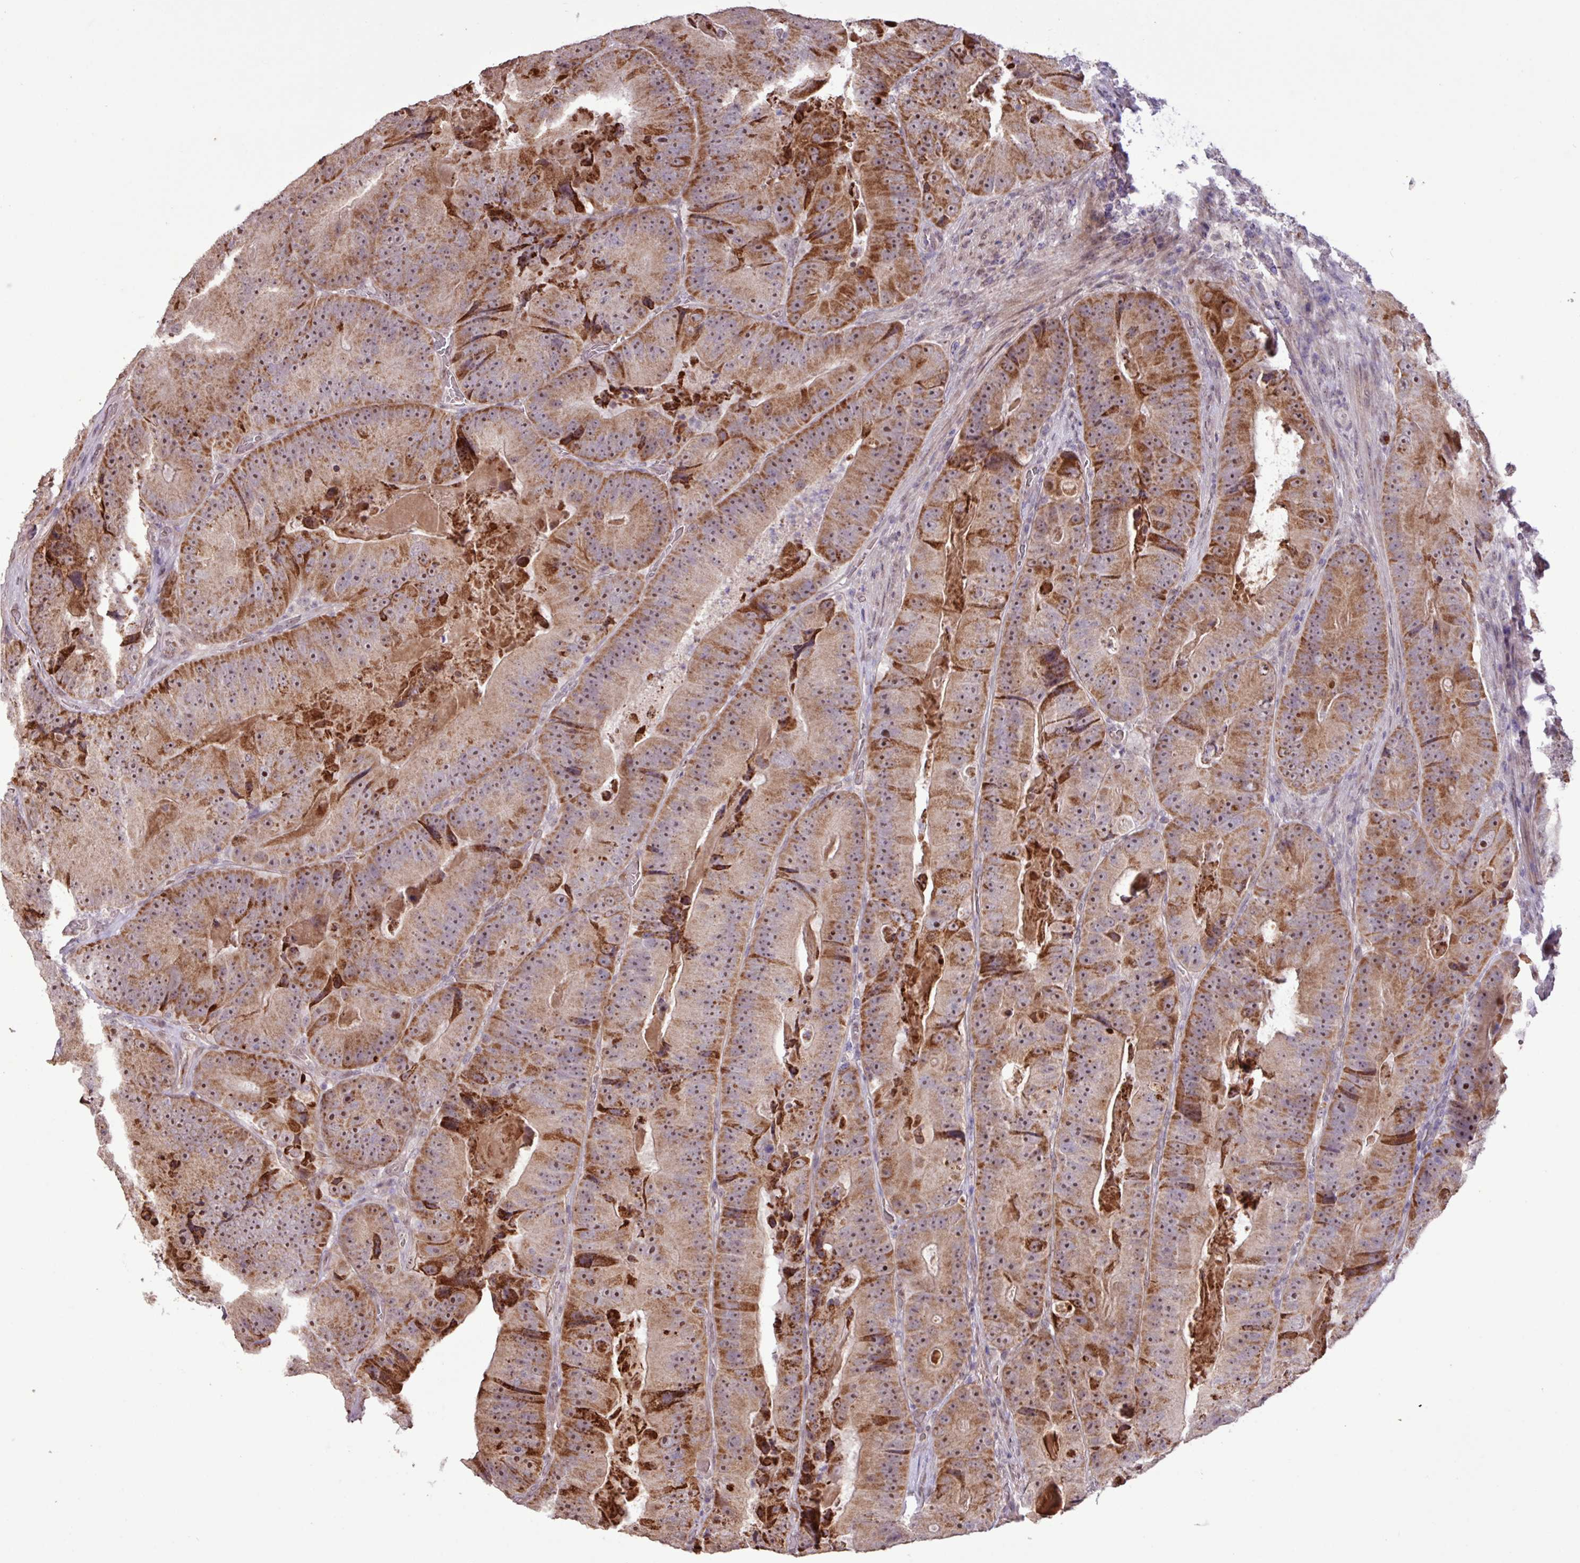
{"staining": {"intensity": "moderate", "quantity": ">75%", "location": "cytoplasmic/membranous,nuclear"}, "tissue": "colorectal cancer", "cell_type": "Tumor cells", "image_type": "cancer", "snomed": [{"axis": "morphology", "description": "Adenocarcinoma, NOS"}, {"axis": "topography", "description": "Colon"}], "caption": "Immunohistochemical staining of colorectal cancer reveals moderate cytoplasmic/membranous and nuclear protein expression in about >75% of tumor cells.", "gene": "L3MBTL3", "patient": {"sex": "female", "age": 86}}